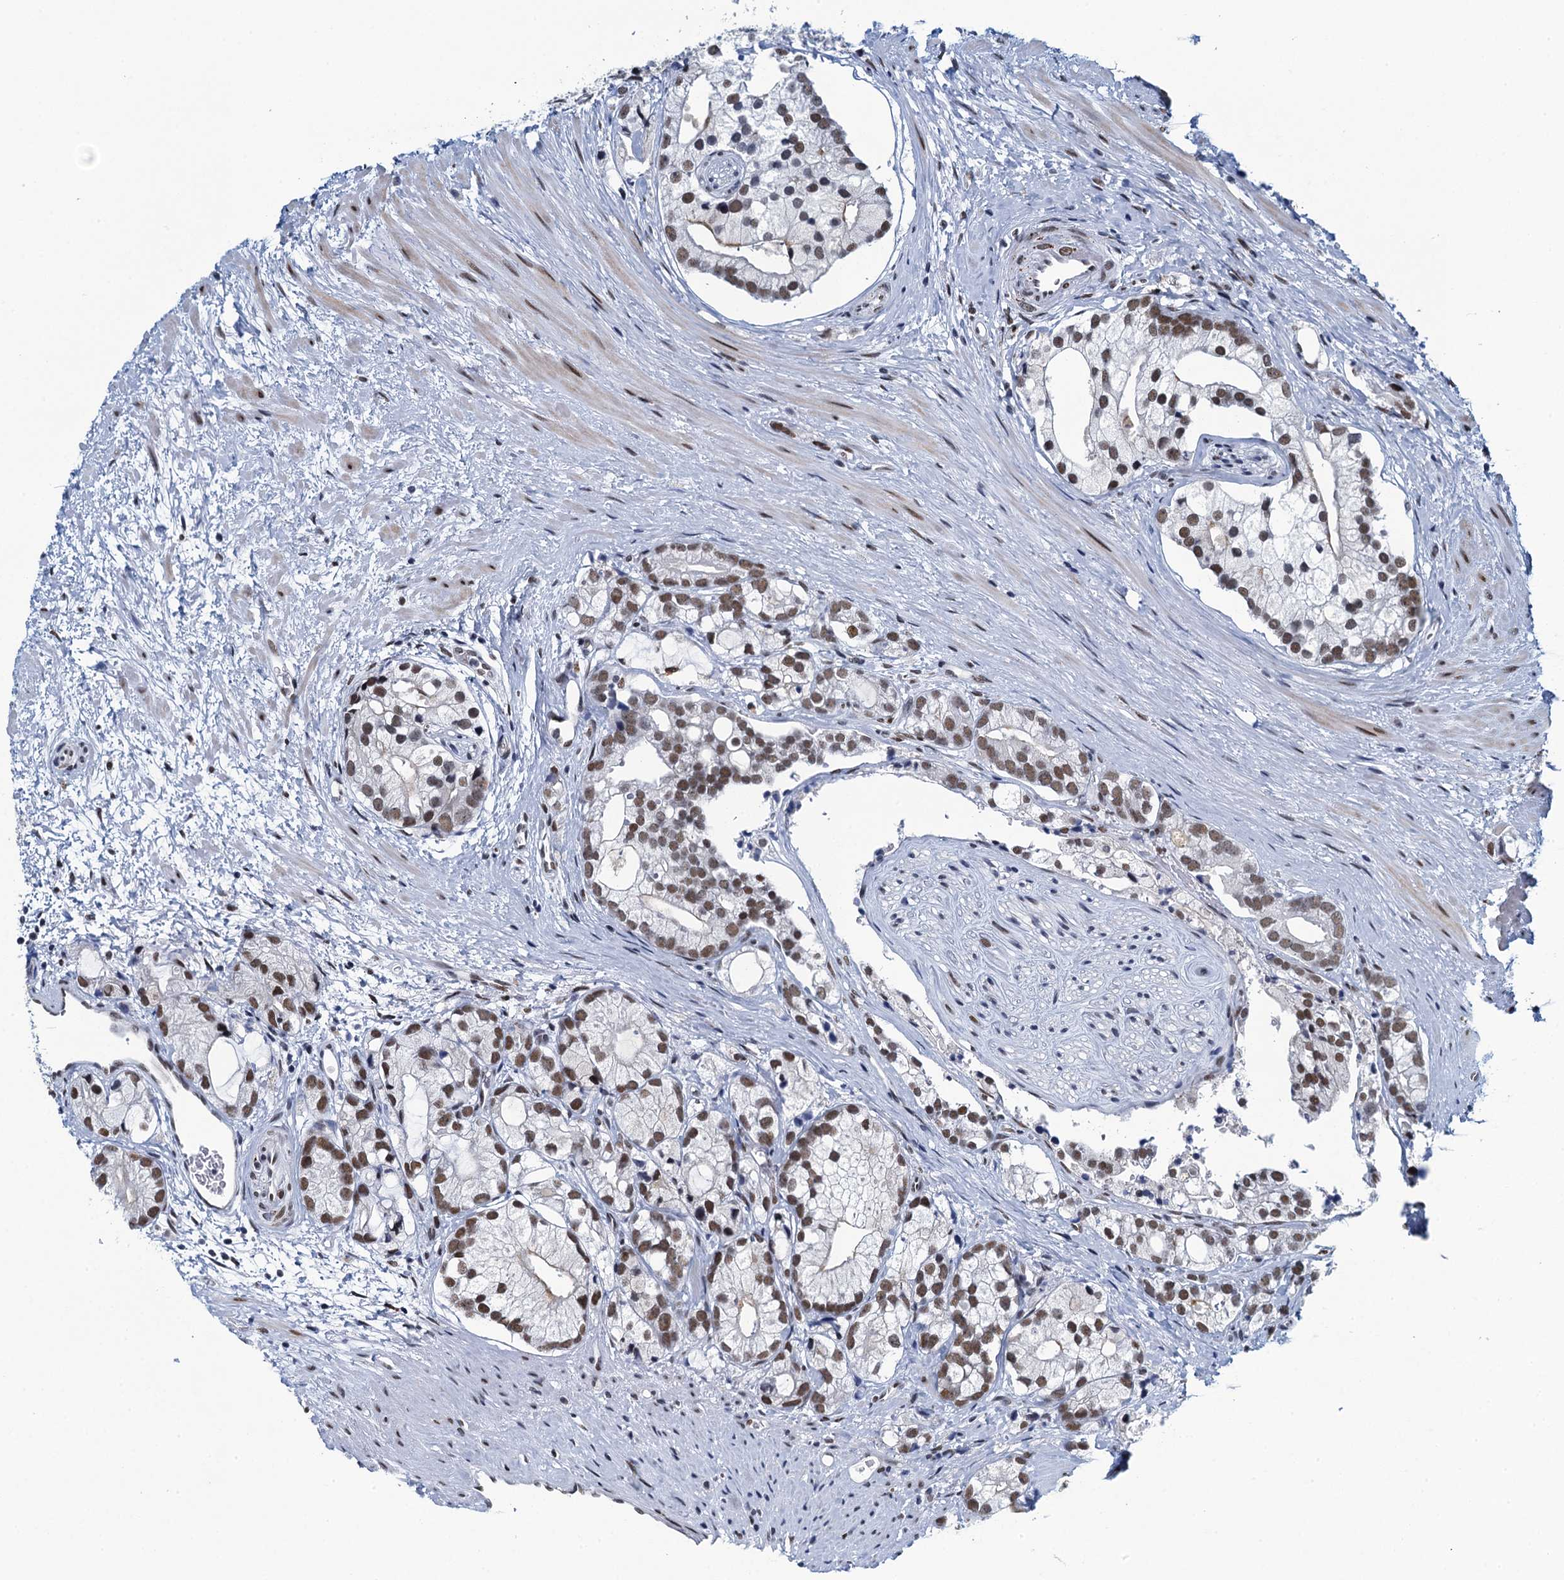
{"staining": {"intensity": "moderate", "quantity": ">75%", "location": "nuclear"}, "tissue": "prostate cancer", "cell_type": "Tumor cells", "image_type": "cancer", "snomed": [{"axis": "morphology", "description": "Adenocarcinoma, High grade"}, {"axis": "topography", "description": "Prostate"}], "caption": "DAB (3,3'-diaminobenzidine) immunohistochemical staining of human prostate cancer (high-grade adenocarcinoma) shows moderate nuclear protein expression in about >75% of tumor cells. The protein is stained brown, and the nuclei are stained in blue (DAB IHC with brightfield microscopy, high magnification).", "gene": "HNRNPUL2", "patient": {"sex": "male", "age": 75}}